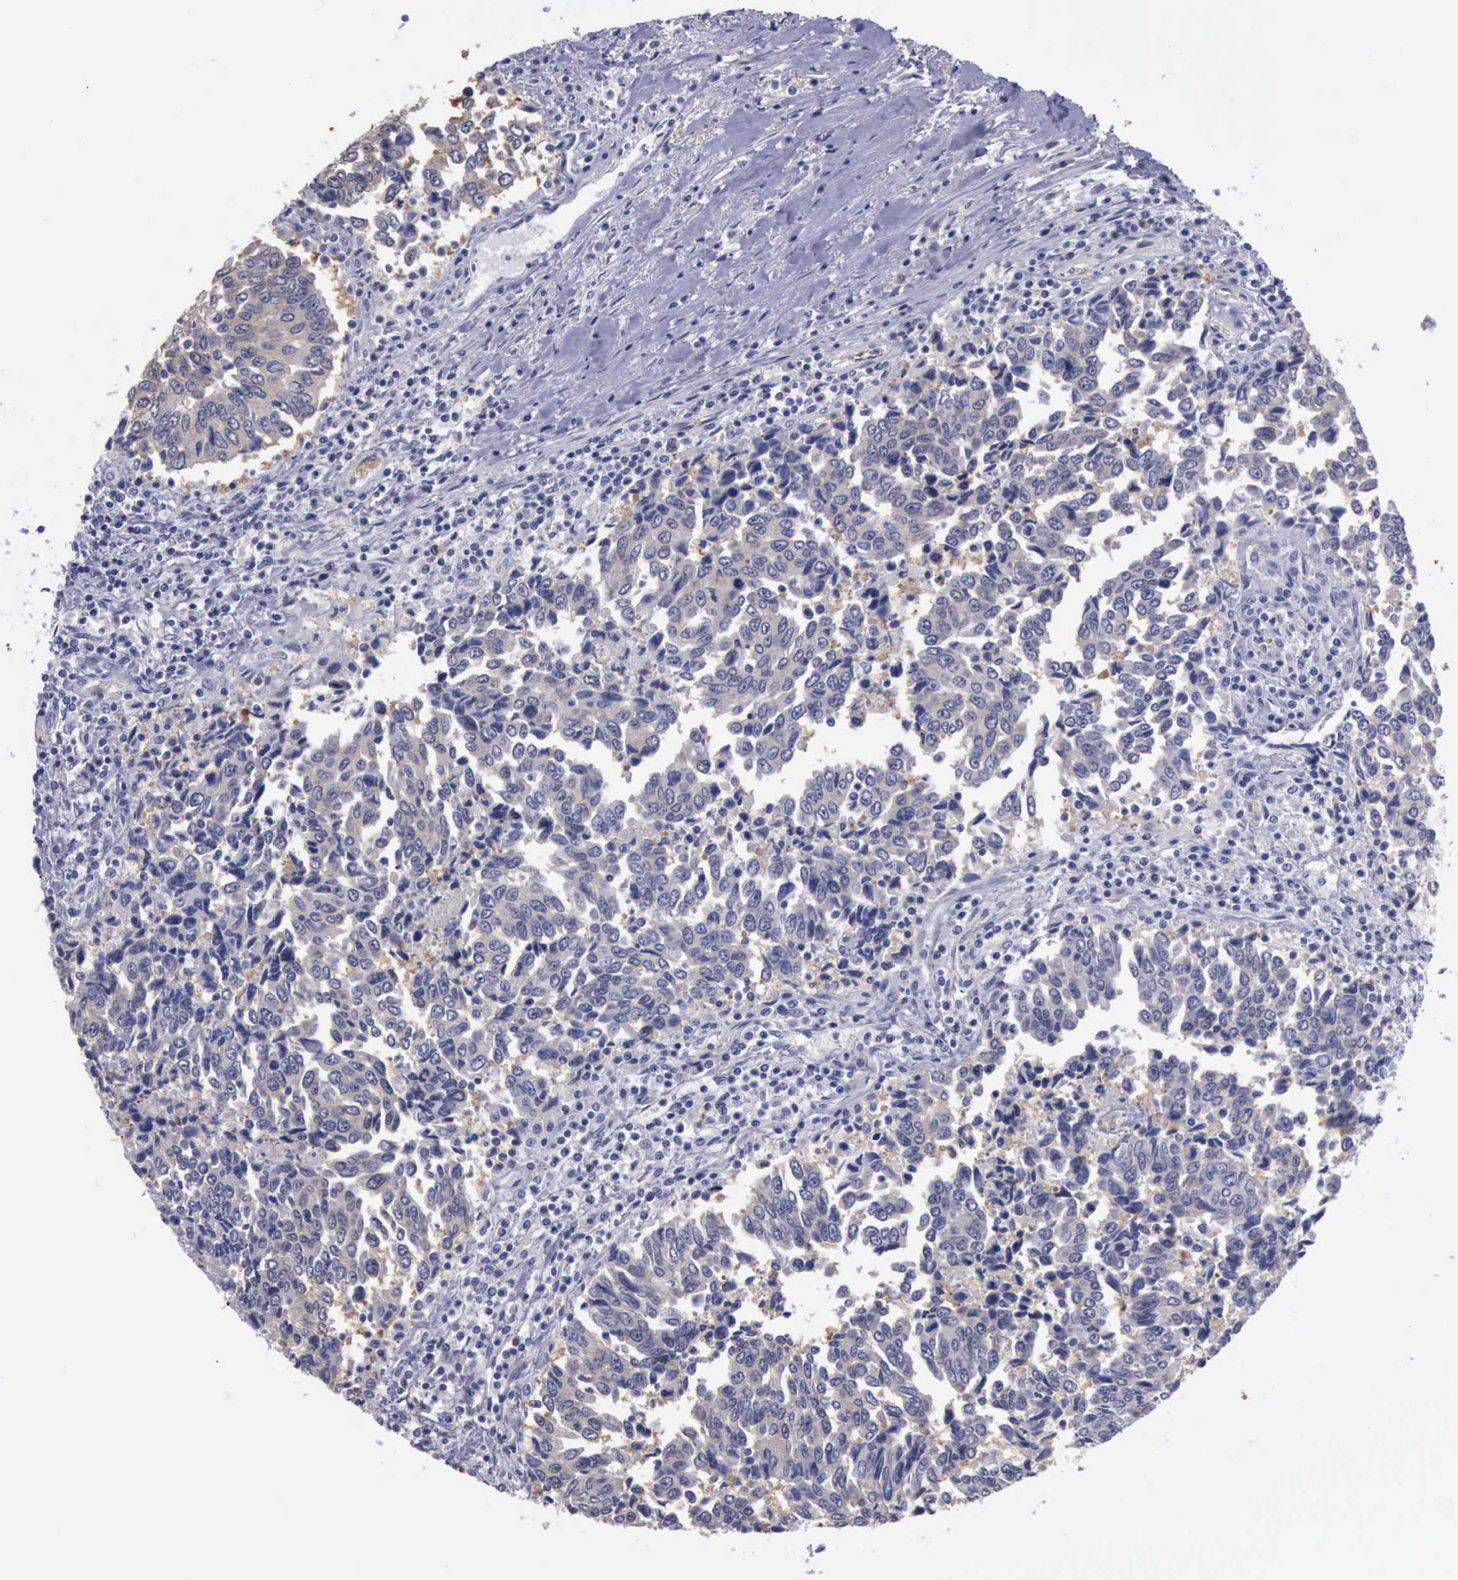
{"staining": {"intensity": "weak", "quantity": ">75%", "location": "cytoplasmic/membranous"}, "tissue": "urothelial cancer", "cell_type": "Tumor cells", "image_type": "cancer", "snomed": [{"axis": "morphology", "description": "Urothelial carcinoma, High grade"}, {"axis": "topography", "description": "Urinary bladder"}], "caption": "Protein staining exhibits weak cytoplasmic/membranous expression in about >75% of tumor cells in urothelial cancer. (DAB IHC, brown staining for protein, blue staining for nuclei).", "gene": "CEP128", "patient": {"sex": "male", "age": 86}}